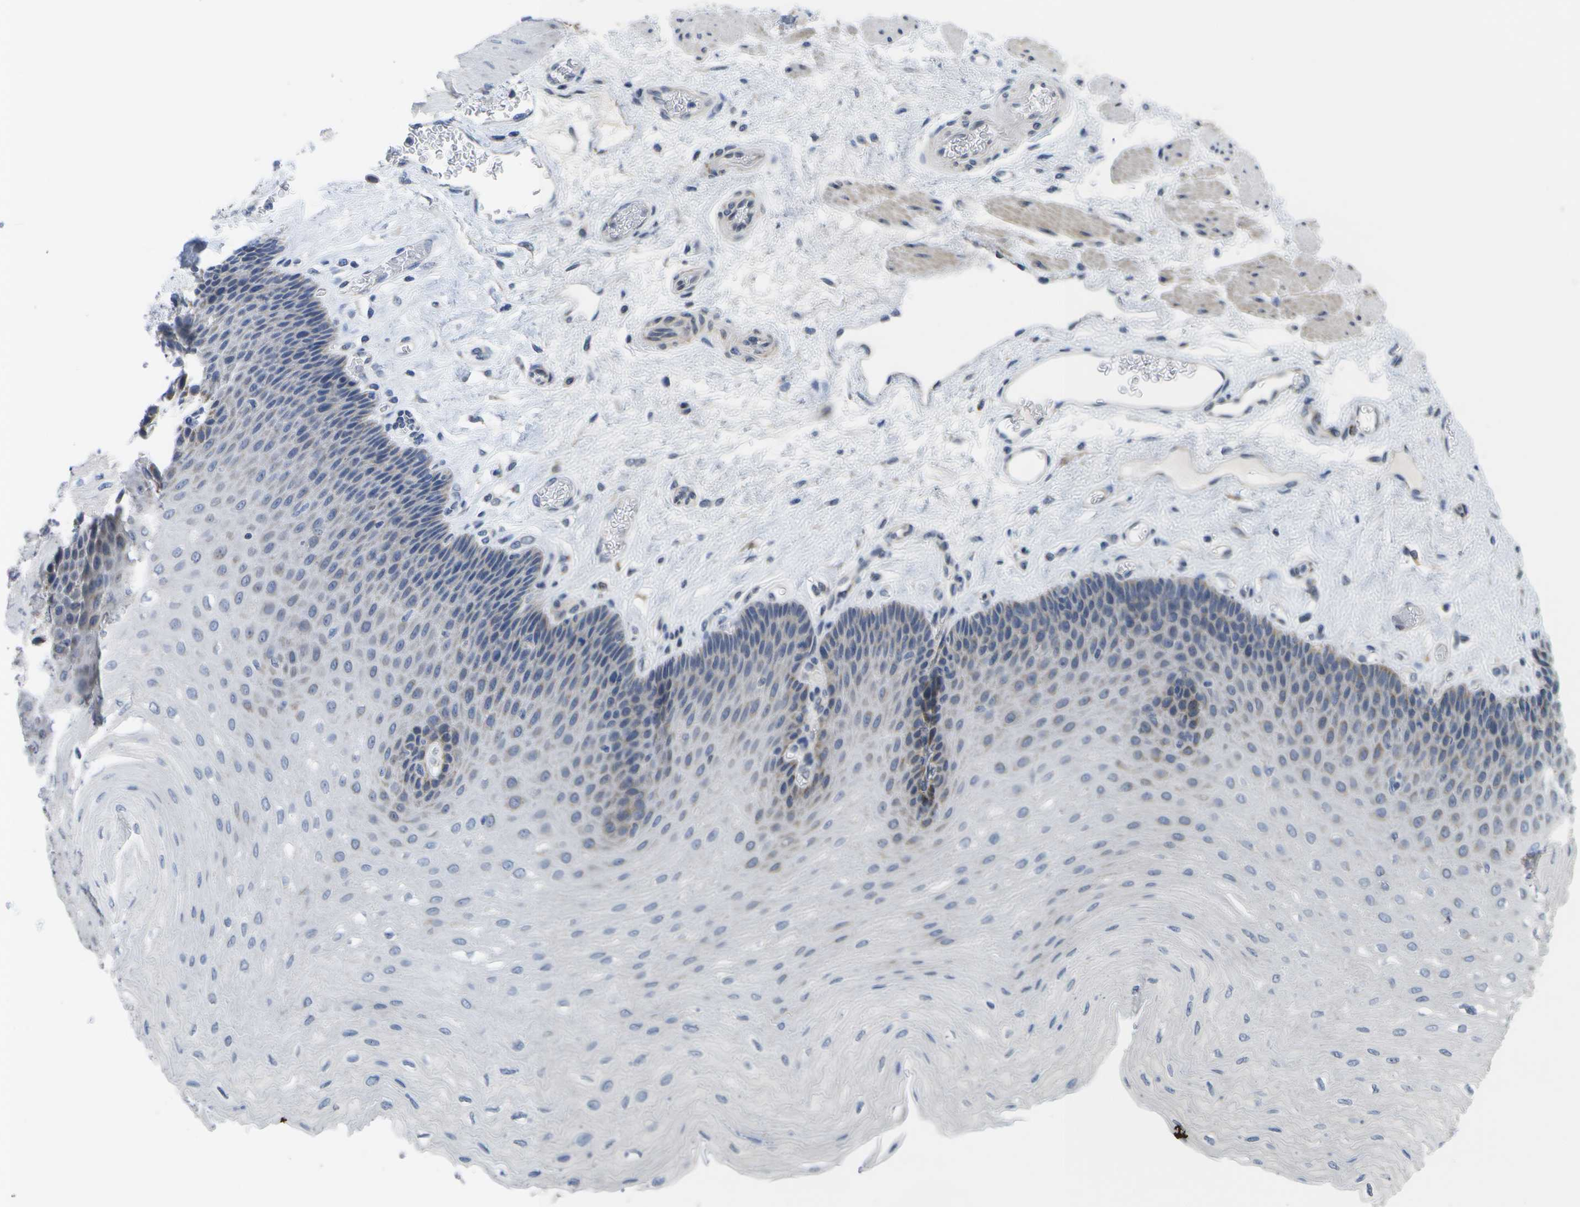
{"staining": {"intensity": "weak", "quantity": "<25%", "location": "cytoplasmic/membranous"}, "tissue": "esophagus", "cell_type": "Squamous epithelial cells", "image_type": "normal", "snomed": [{"axis": "morphology", "description": "Normal tissue, NOS"}, {"axis": "topography", "description": "Esophagus"}], "caption": "Esophagus stained for a protein using immunohistochemistry demonstrates no positivity squamous epithelial cells.", "gene": "TMEM223", "patient": {"sex": "female", "age": 72}}